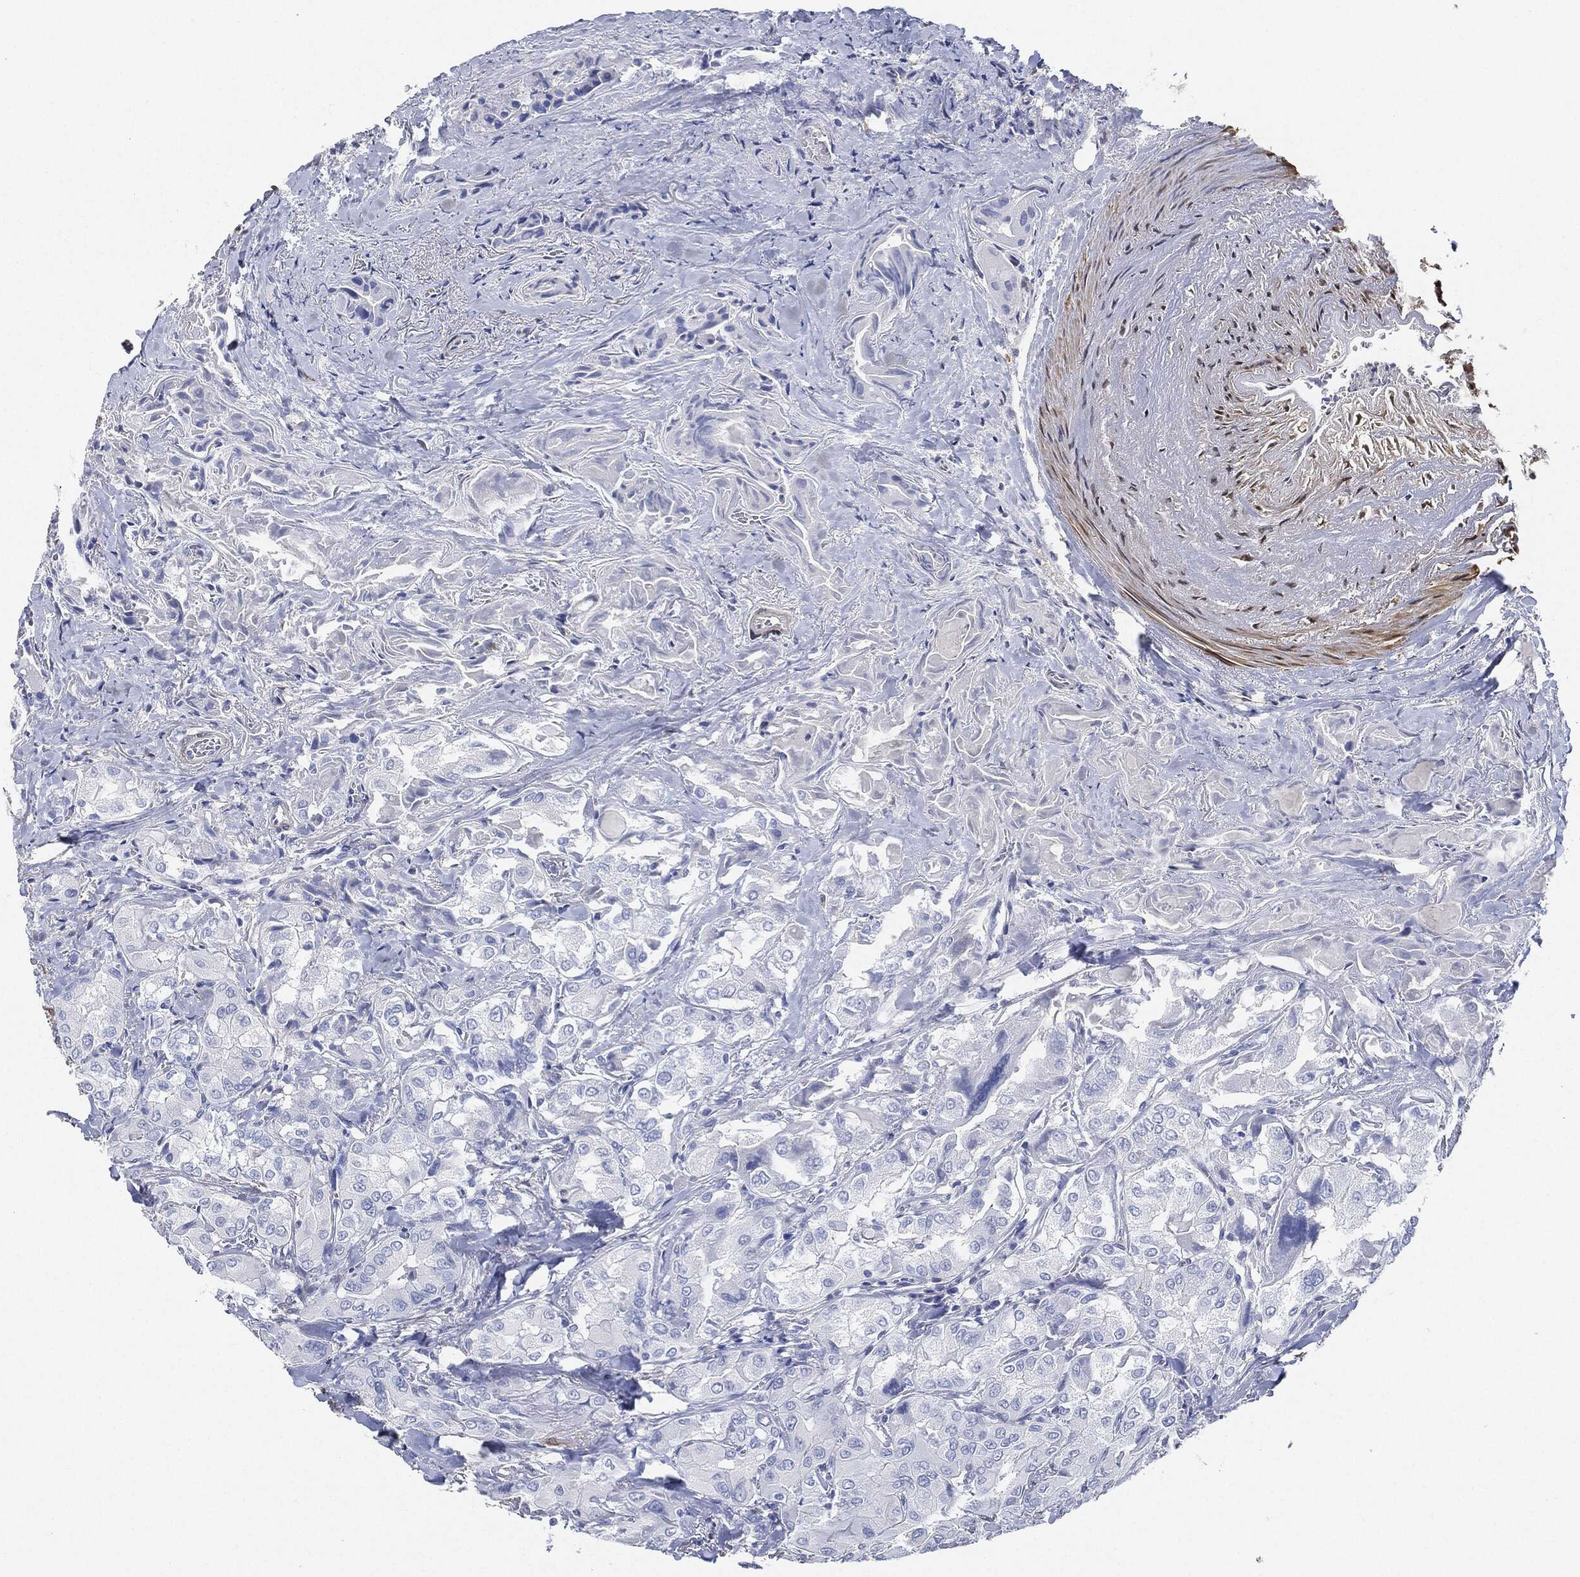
{"staining": {"intensity": "negative", "quantity": "none", "location": "none"}, "tissue": "thyroid cancer", "cell_type": "Tumor cells", "image_type": "cancer", "snomed": [{"axis": "morphology", "description": "Normal tissue, NOS"}, {"axis": "morphology", "description": "Papillary adenocarcinoma, NOS"}, {"axis": "topography", "description": "Thyroid gland"}], "caption": "Tumor cells show no significant protein positivity in papillary adenocarcinoma (thyroid).", "gene": "TAGLN", "patient": {"sex": "female", "age": 66}}